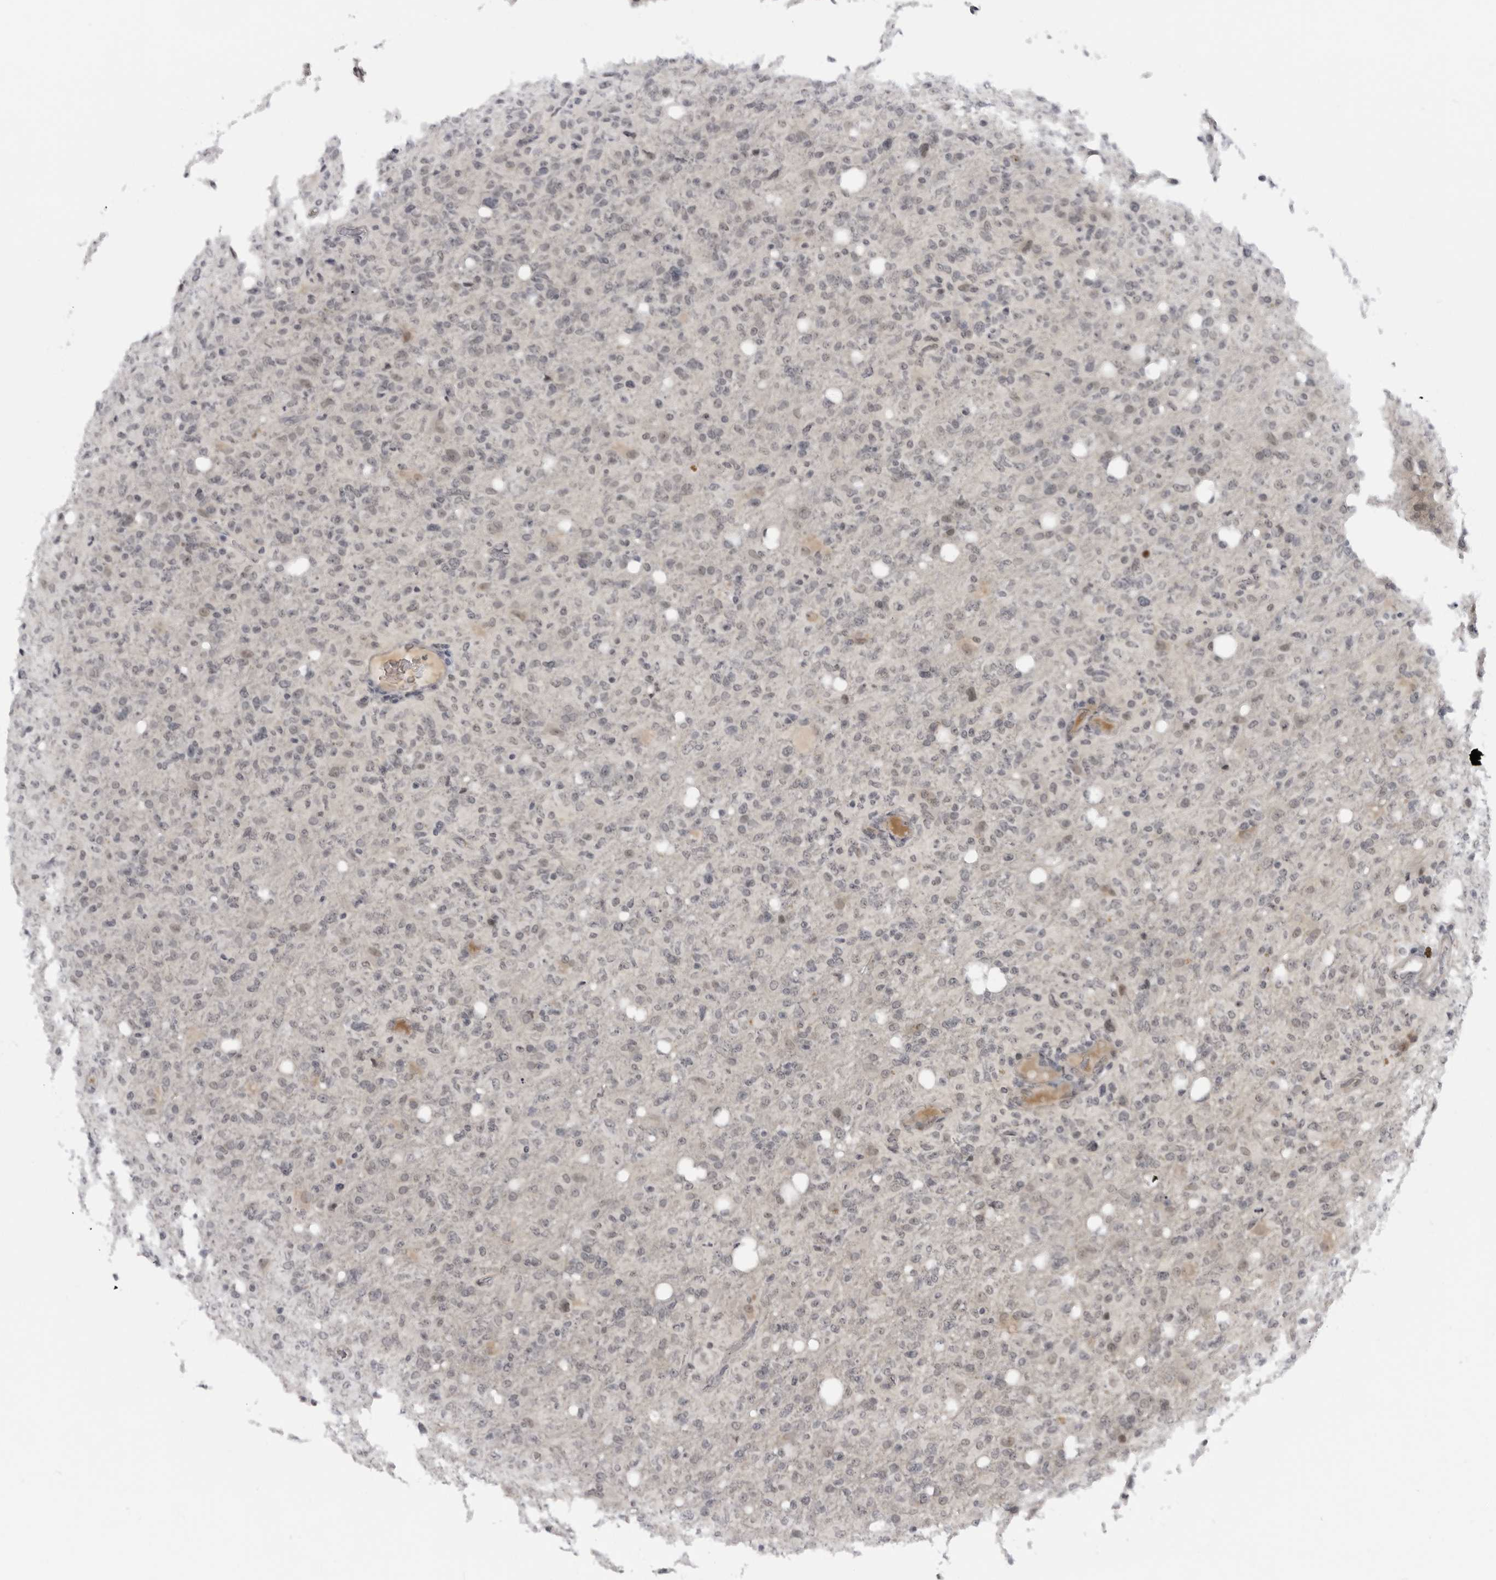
{"staining": {"intensity": "negative", "quantity": "none", "location": "none"}, "tissue": "glioma", "cell_type": "Tumor cells", "image_type": "cancer", "snomed": [{"axis": "morphology", "description": "Glioma, malignant, High grade"}, {"axis": "topography", "description": "Brain"}], "caption": "Histopathology image shows no significant protein expression in tumor cells of glioma. (DAB IHC, high magnification).", "gene": "ALPK2", "patient": {"sex": "female", "age": 57}}